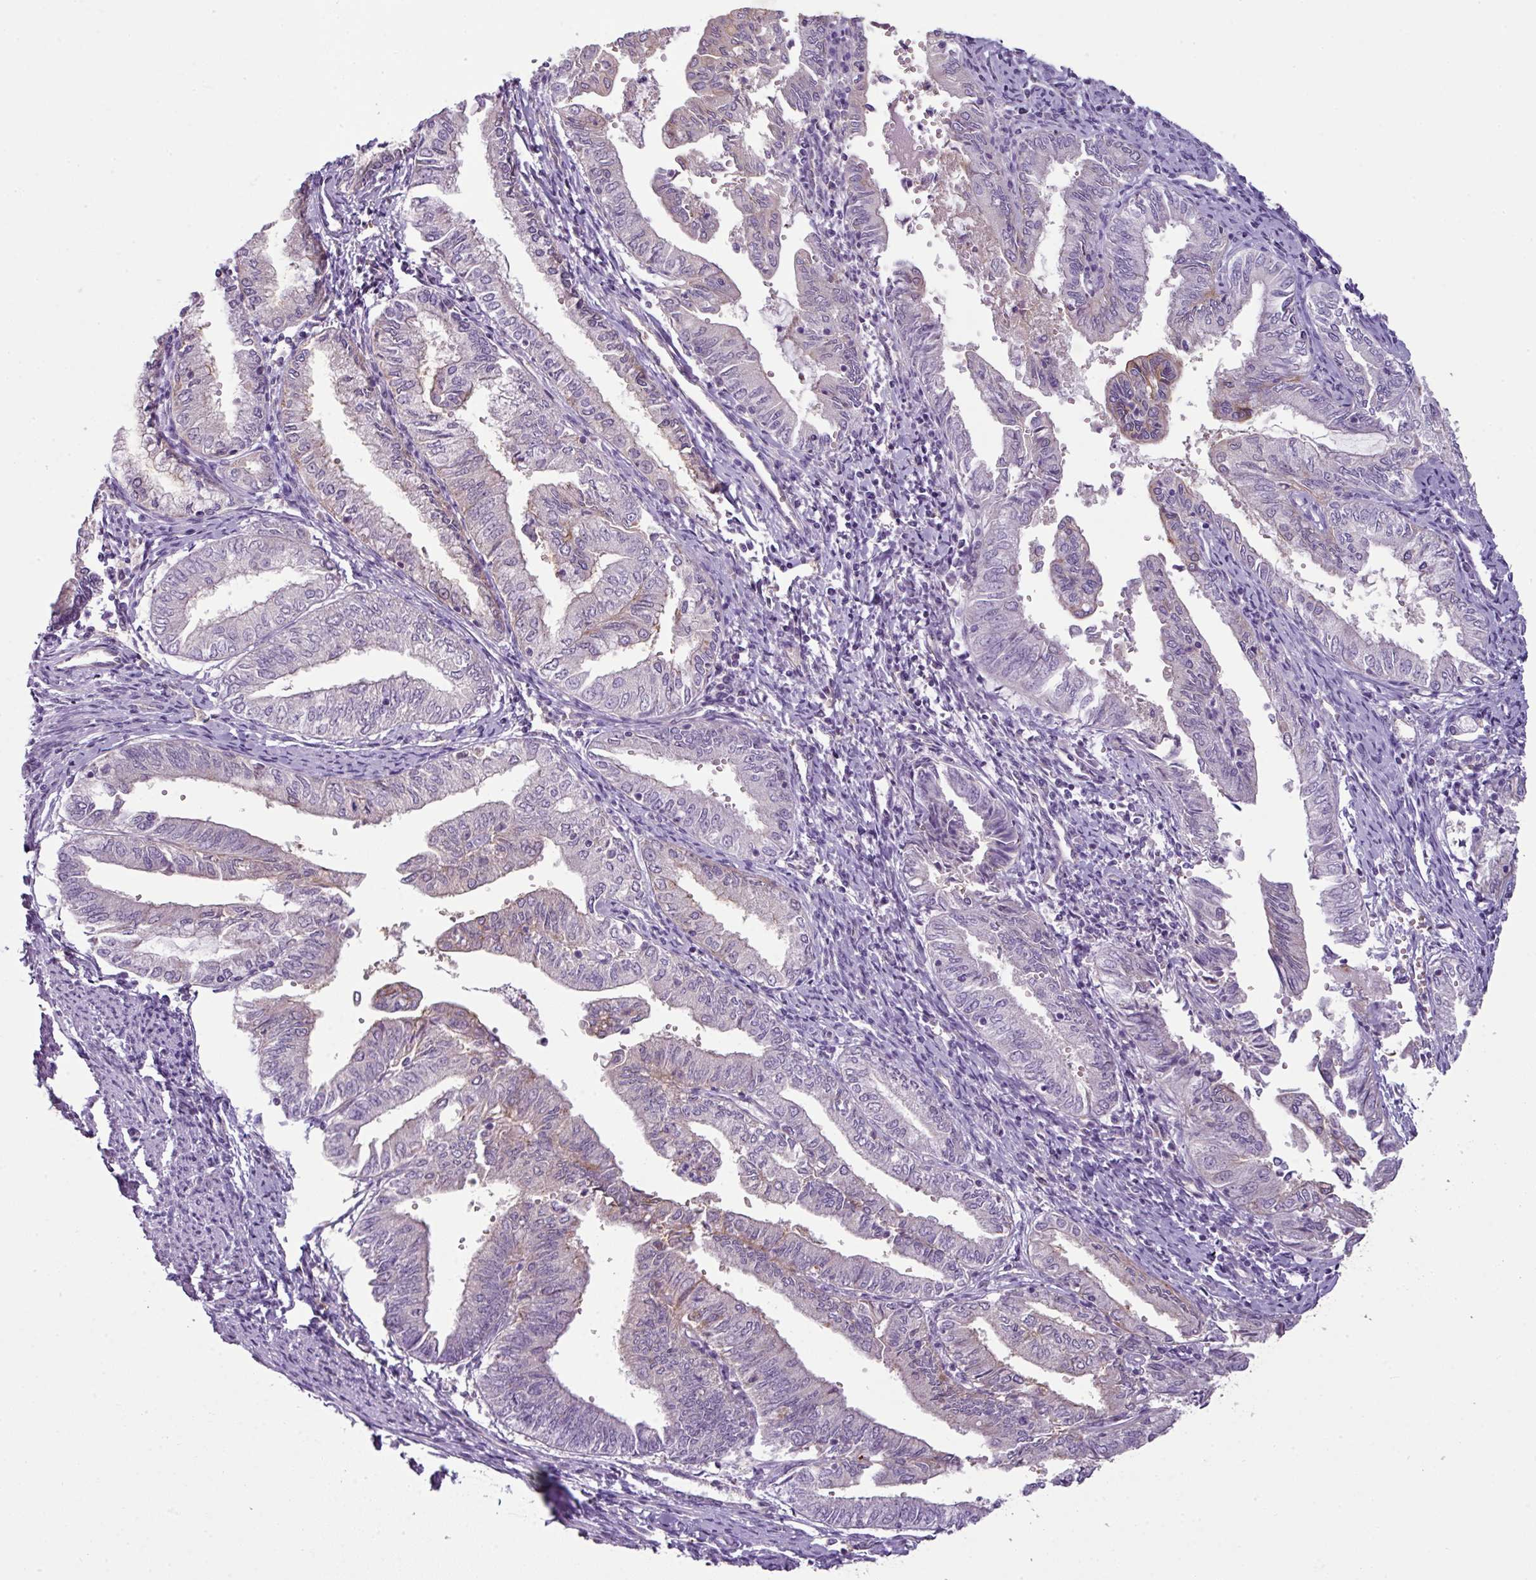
{"staining": {"intensity": "weak", "quantity": "<25%", "location": "cytoplasmic/membranous"}, "tissue": "endometrial cancer", "cell_type": "Tumor cells", "image_type": "cancer", "snomed": [{"axis": "morphology", "description": "Adenocarcinoma, NOS"}, {"axis": "topography", "description": "Endometrium"}], "caption": "Endometrial cancer stained for a protein using immunohistochemistry shows no staining tumor cells.", "gene": "TMEM178B", "patient": {"sex": "female", "age": 66}}